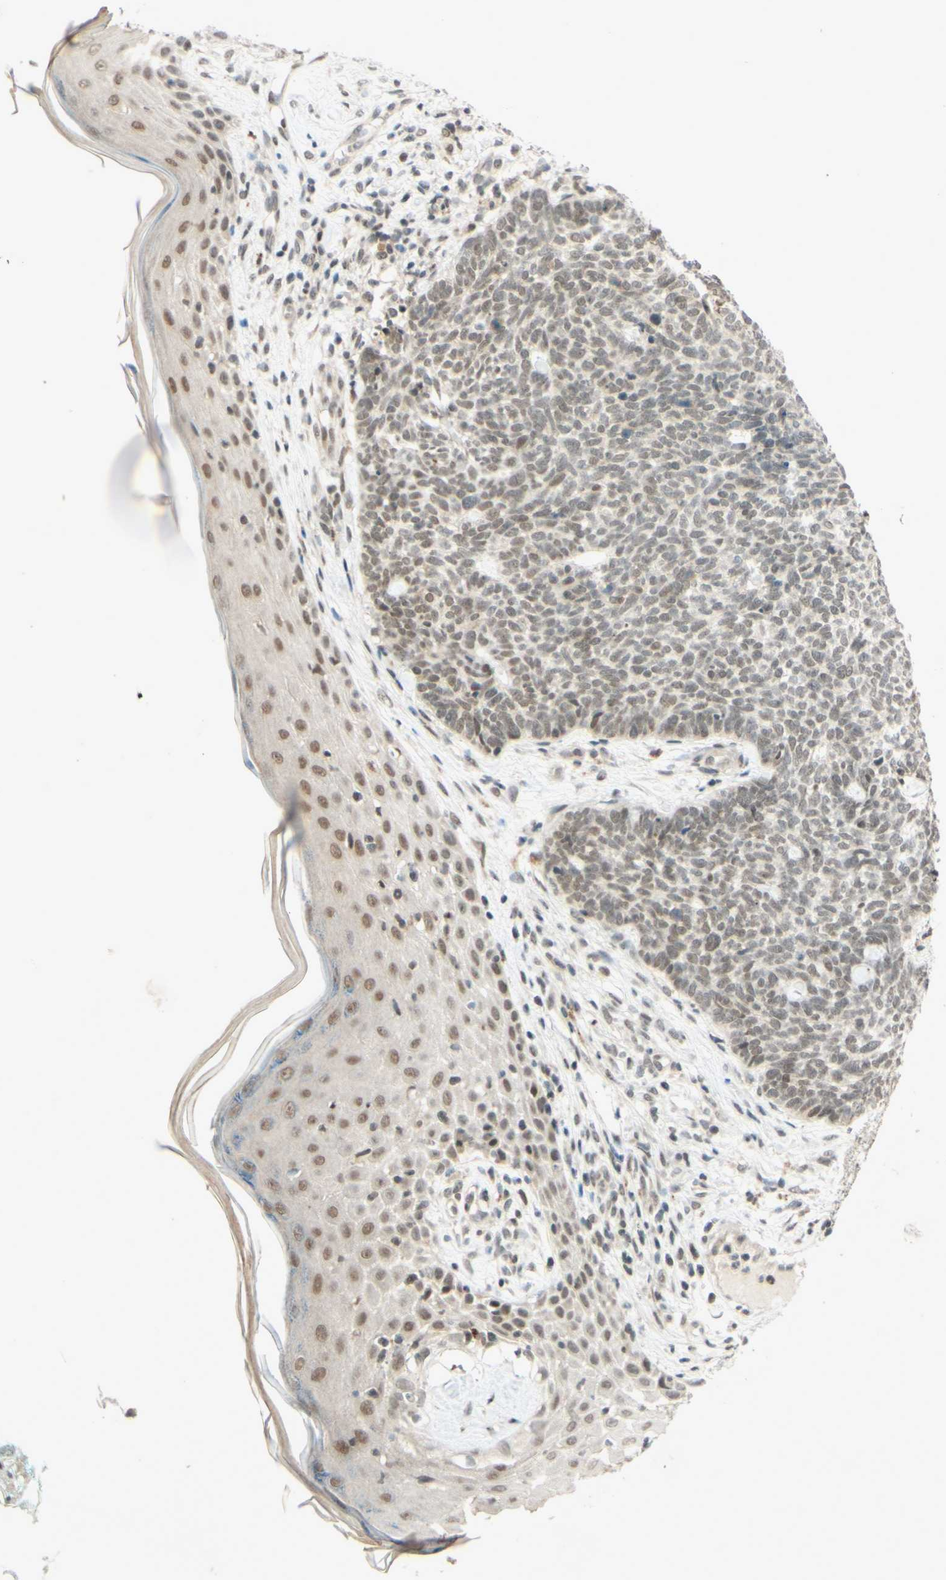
{"staining": {"intensity": "weak", "quantity": ">75%", "location": "nuclear"}, "tissue": "skin cancer", "cell_type": "Tumor cells", "image_type": "cancer", "snomed": [{"axis": "morphology", "description": "Basal cell carcinoma"}, {"axis": "topography", "description": "Skin"}], "caption": "Immunohistochemistry (IHC) staining of basal cell carcinoma (skin), which reveals low levels of weak nuclear expression in about >75% of tumor cells indicating weak nuclear protein staining. The staining was performed using DAB (3,3'-diaminobenzidine) (brown) for protein detection and nuclei were counterstained in hematoxylin (blue).", "gene": "SMARCB1", "patient": {"sex": "female", "age": 84}}